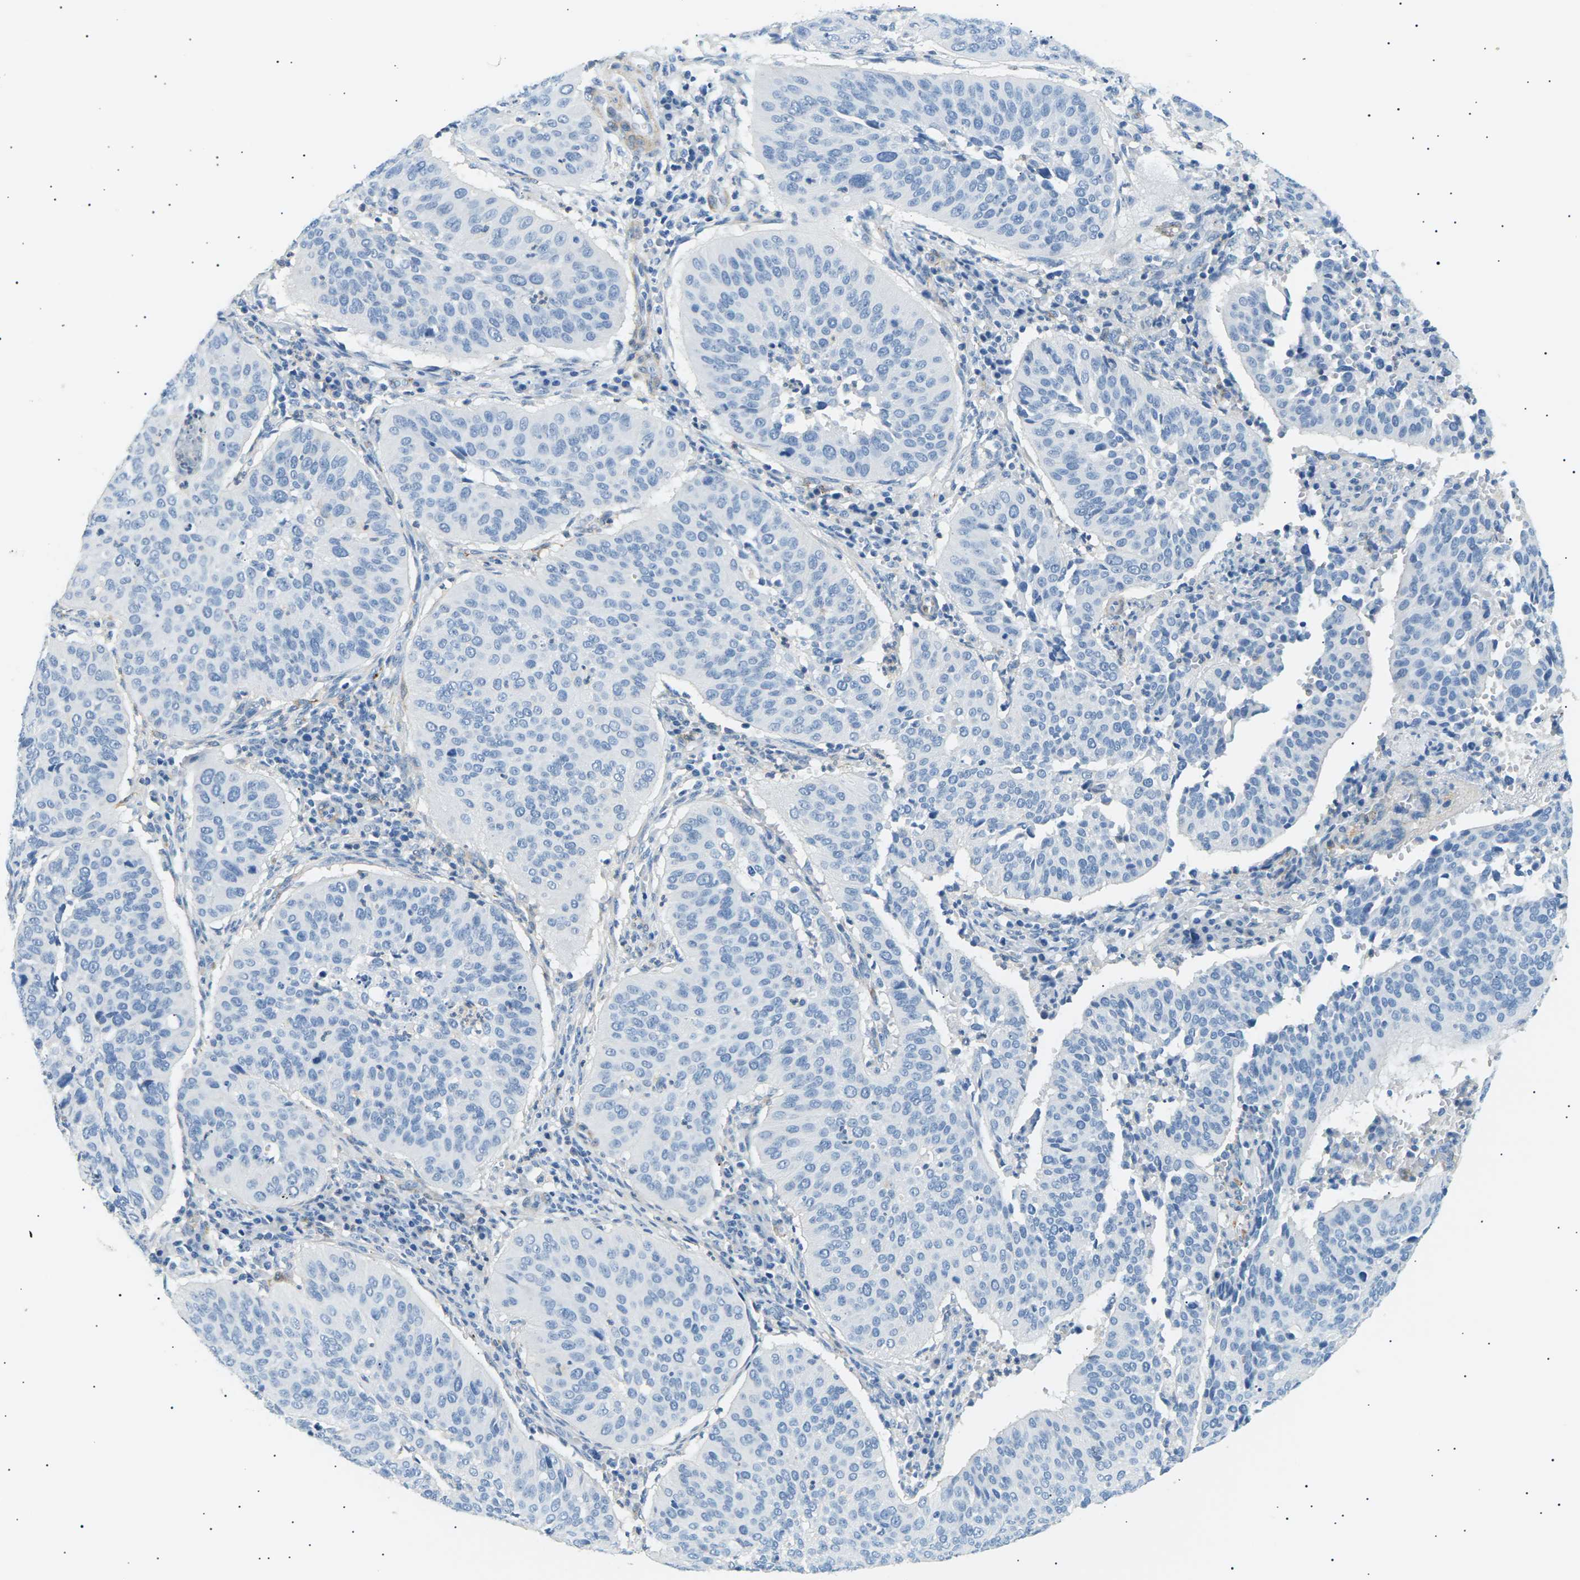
{"staining": {"intensity": "negative", "quantity": "none", "location": "none"}, "tissue": "cervical cancer", "cell_type": "Tumor cells", "image_type": "cancer", "snomed": [{"axis": "morphology", "description": "Normal tissue, NOS"}, {"axis": "morphology", "description": "Squamous cell carcinoma, NOS"}, {"axis": "topography", "description": "Cervix"}], "caption": "Histopathology image shows no protein expression in tumor cells of cervical cancer tissue.", "gene": "SEPTIN5", "patient": {"sex": "female", "age": 39}}